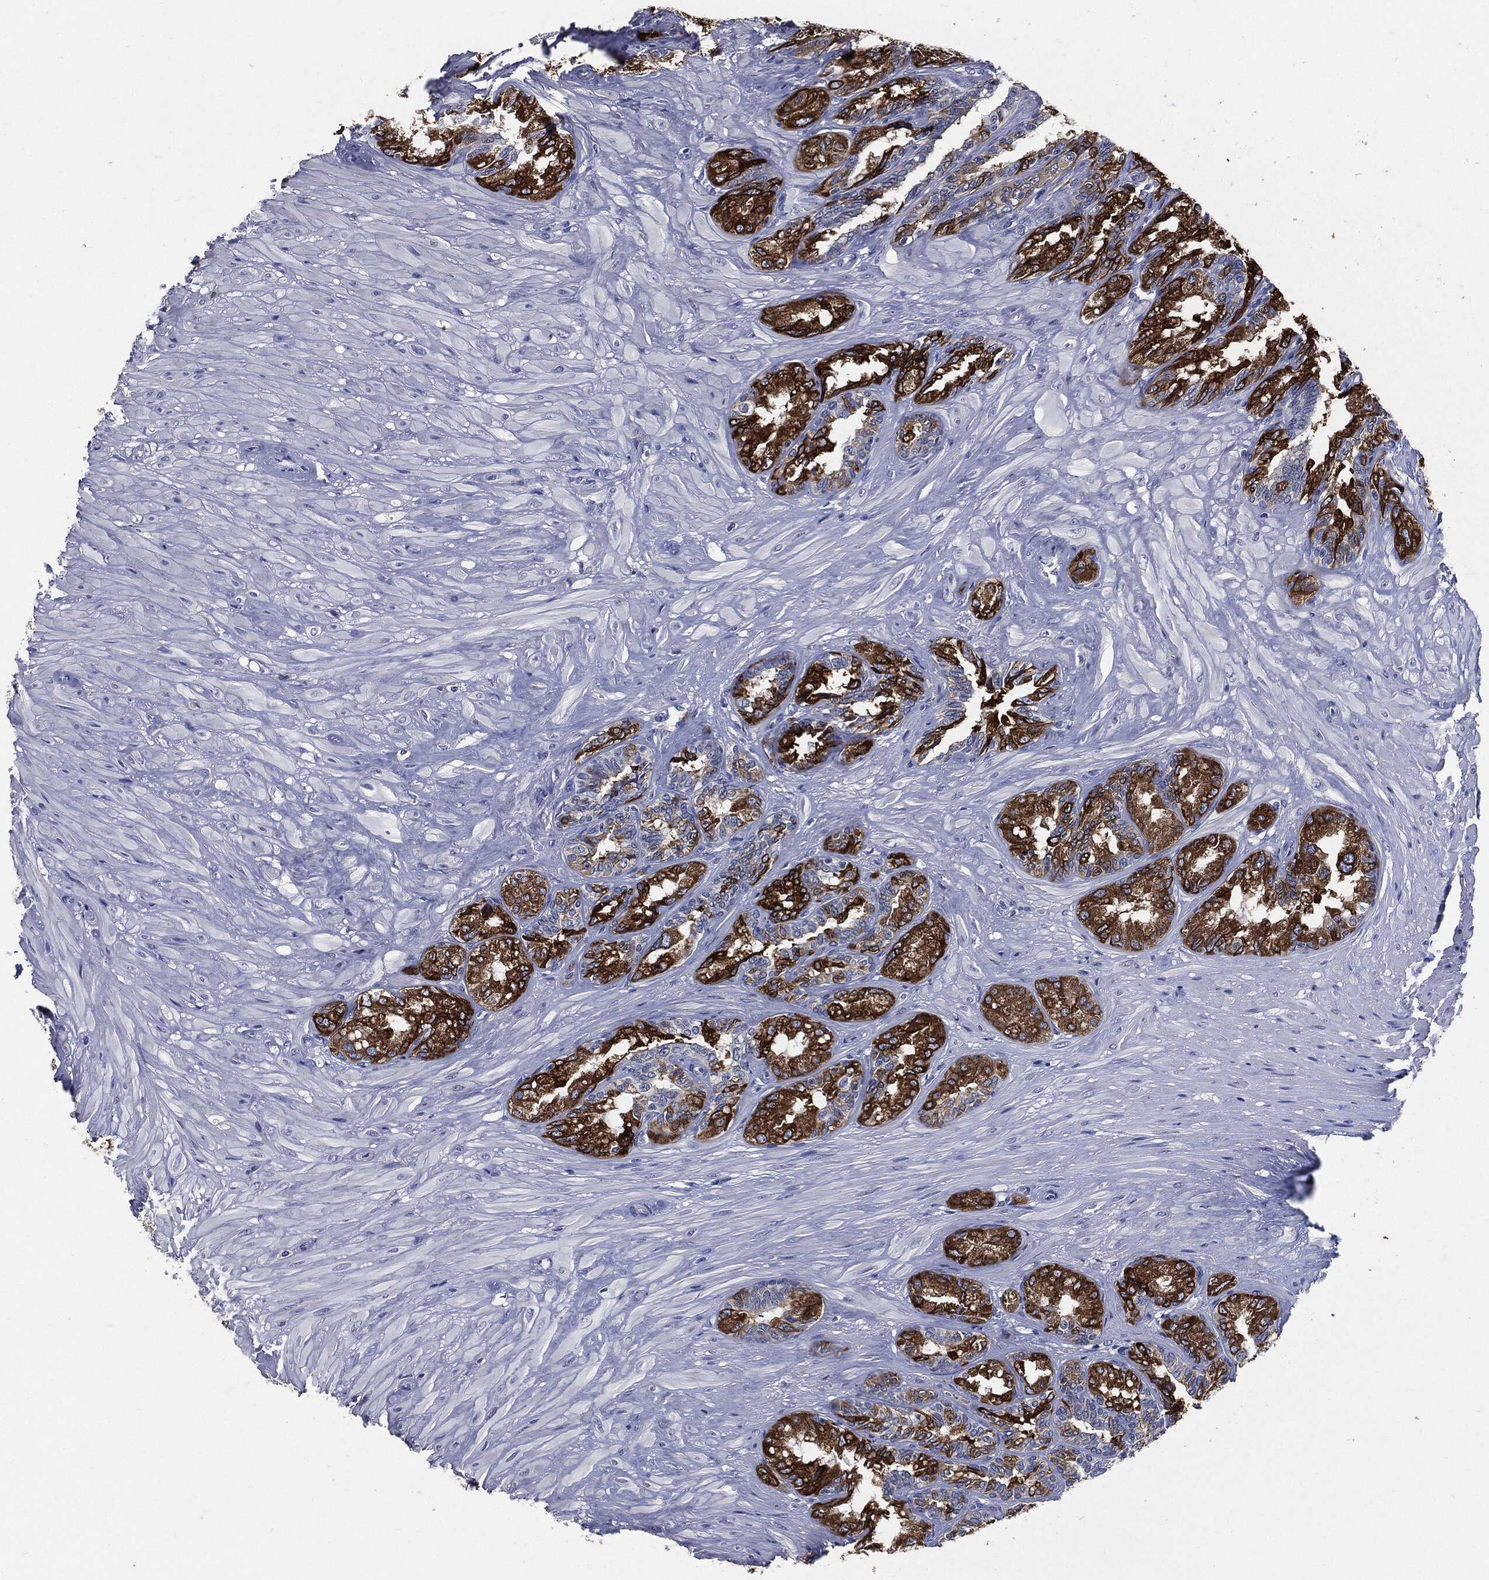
{"staining": {"intensity": "strong", "quantity": ">75%", "location": "cytoplasmic/membranous,nuclear"}, "tissue": "seminal vesicle", "cell_type": "Glandular cells", "image_type": "normal", "snomed": [{"axis": "morphology", "description": "Normal tissue, NOS"}, {"axis": "topography", "description": "Seminal veicle"}], "caption": "Immunohistochemistry histopathology image of benign human seminal vesicle stained for a protein (brown), which demonstrates high levels of strong cytoplasmic/membranous,nuclear staining in approximately >75% of glandular cells.", "gene": "PTGS2", "patient": {"sex": "male", "age": 68}}